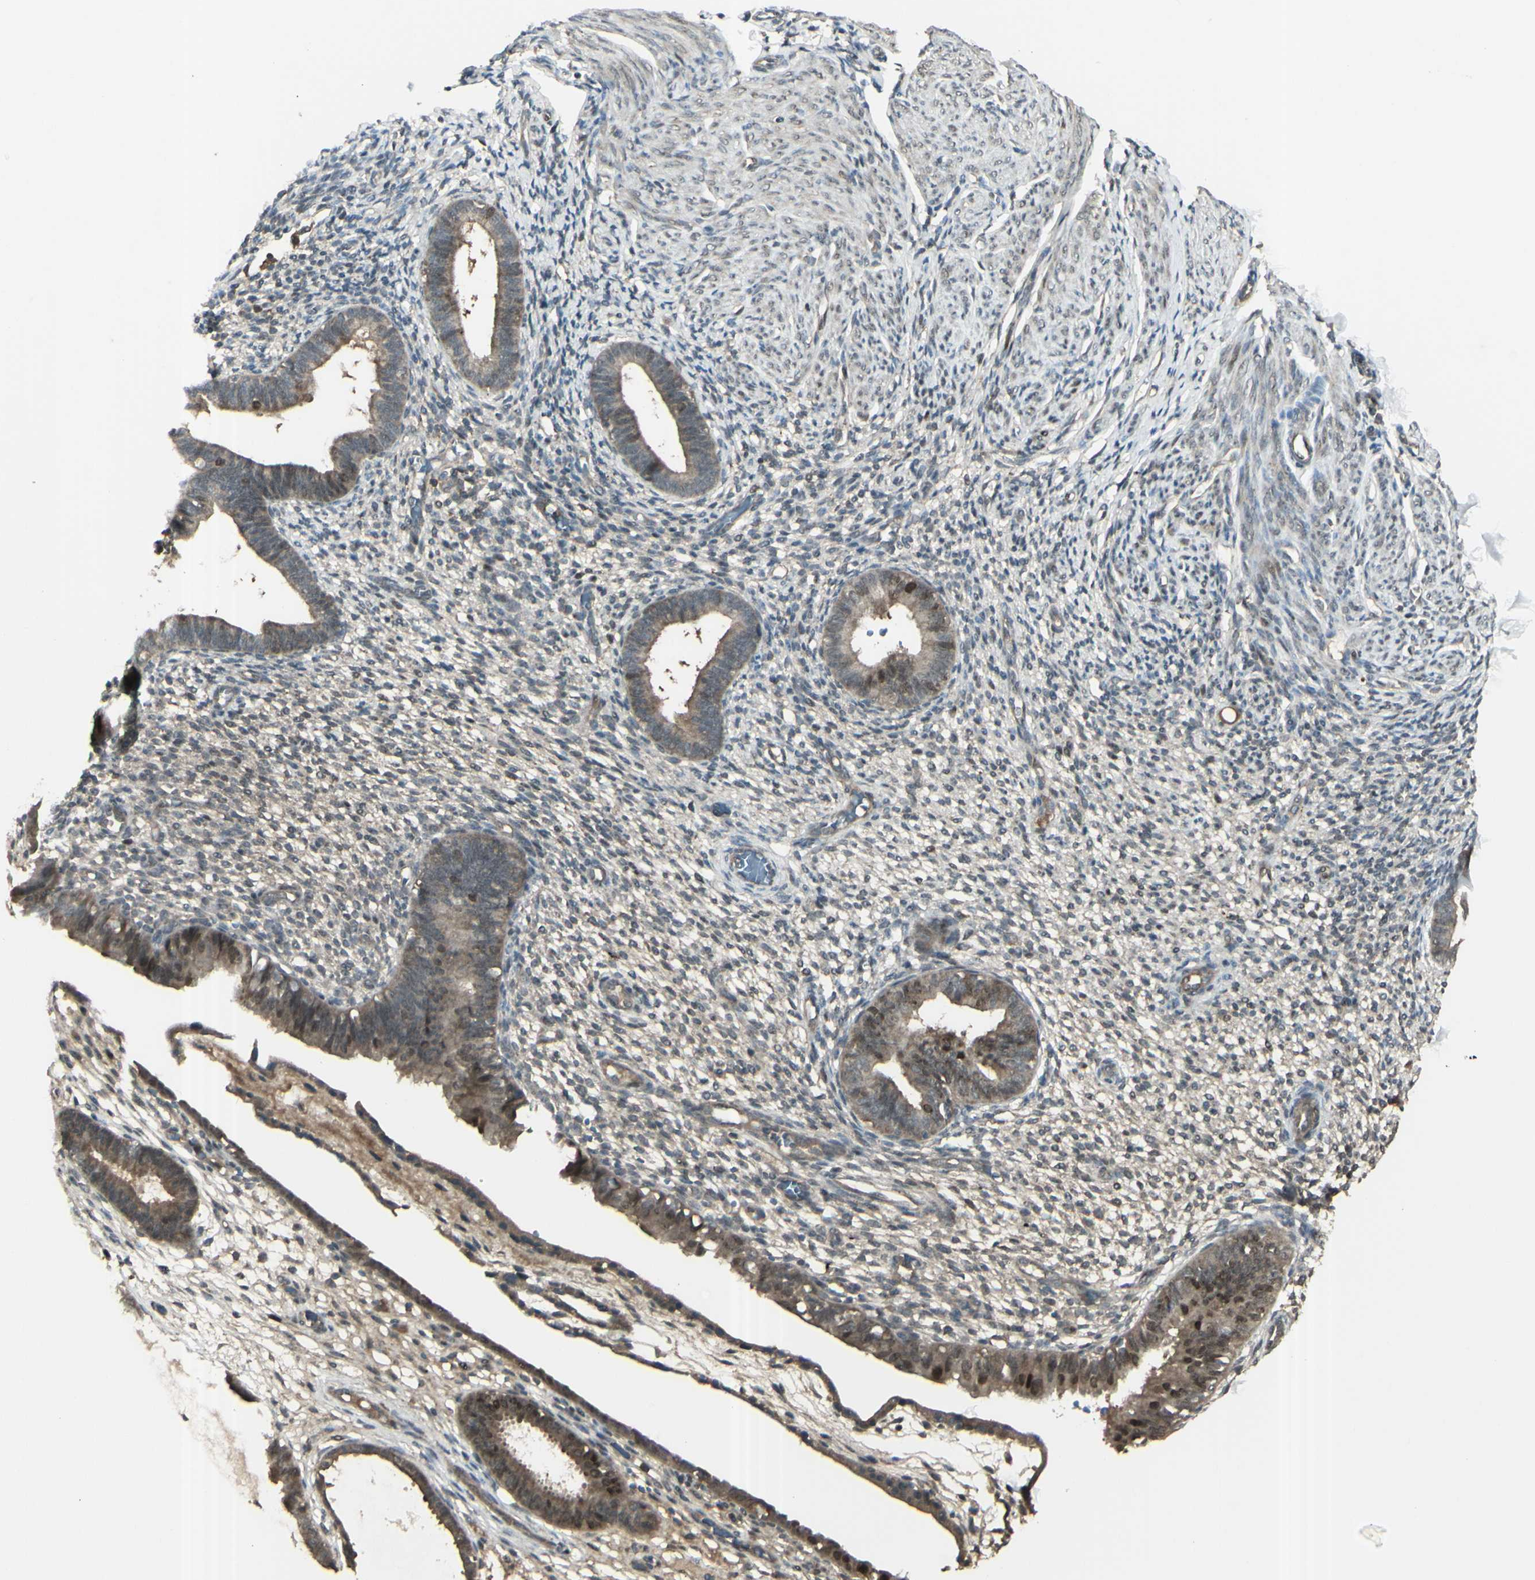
{"staining": {"intensity": "weak", "quantity": ">75%", "location": "cytoplasmic/membranous"}, "tissue": "endometrium", "cell_type": "Cells in endometrial stroma", "image_type": "normal", "snomed": [{"axis": "morphology", "description": "Normal tissue, NOS"}, {"axis": "topography", "description": "Endometrium"}], "caption": "Cells in endometrial stroma display low levels of weak cytoplasmic/membranous staining in approximately >75% of cells in benign human endometrium. (brown staining indicates protein expression, while blue staining denotes nuclei).", "gene": "GNAS", "patient": {"sex": "female", "age": 61}}